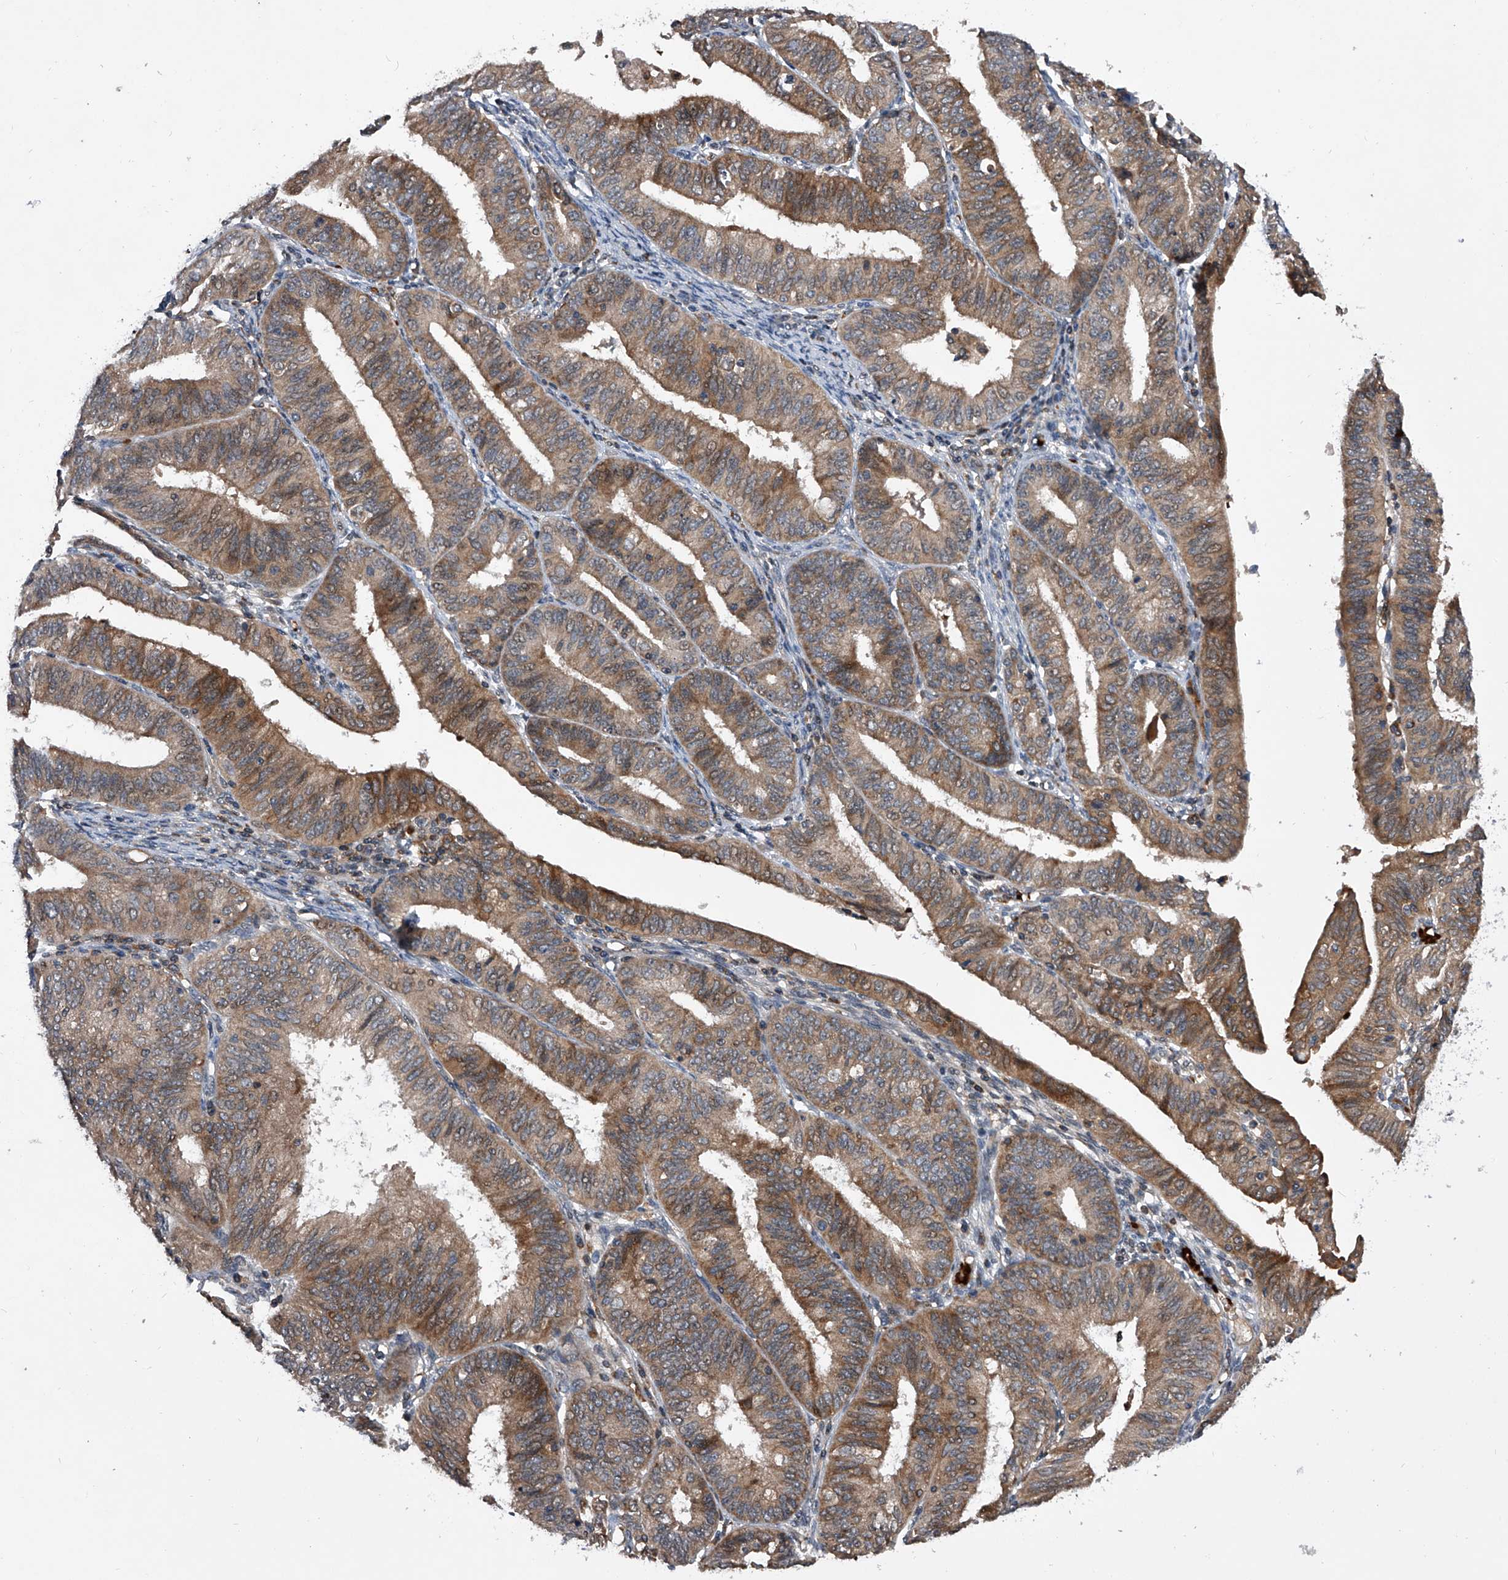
{"staining": {"intensity": "weak", "quantity": ">75%", "location": "cytoplasmic/membranous"}, "tissue": "endometrial cancer", "cell_type": "Tumor cells", "image_type": "cancer", "snomed": [{"axis": "morphology", "description": "Adenocarcinoma, NOS"}, {"axis": "topography", "description": "Endometrium"}], "caption": "A brown stain highlights weak cytoplasmic/membranous expression of a protein in human endometrial cancer (adenocarcinoma) tumor cells.", "gene": "ZNF30", "patient": {"sex": "female", "age": 51}}